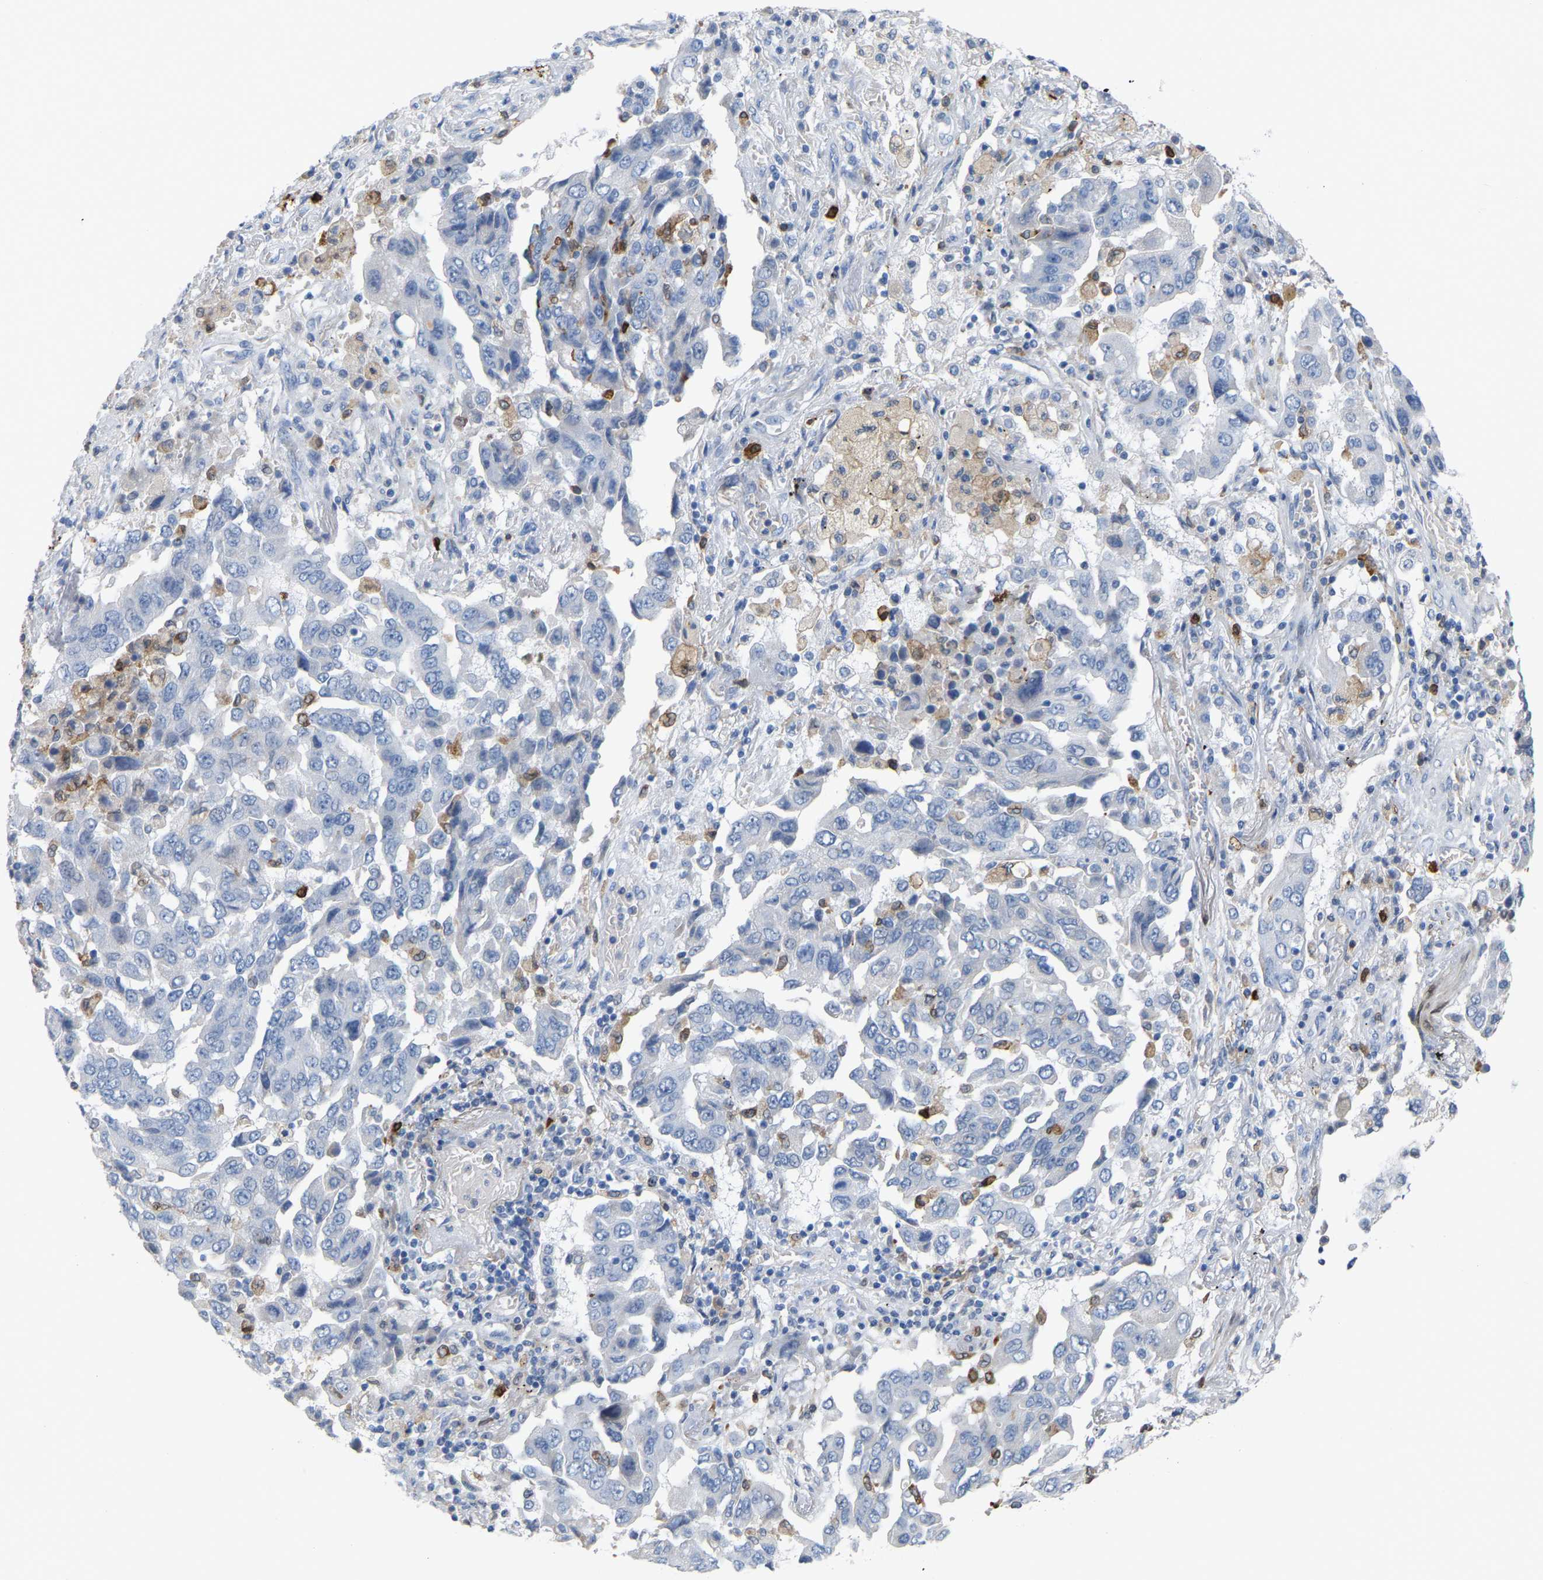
{"staining": {"intensity": "negative", "quantity": "none", "location": "none"}, "tissue": "lung cancer", "cell_type": "Tumor cells", "image_type": "cancer", "snomed": [{"axis": "morphology", "description": "Adenocarcinoma, NOS"}, {"axis": "topography", "description": "Lung"}], "caption": "This is an immunohistochemistry histopathology image of human lung cancer (adenocarcinoma). There is no staining in tumor cells.", "gene": "PTGS1", "patient": {"sex": "female", "age": 65}}